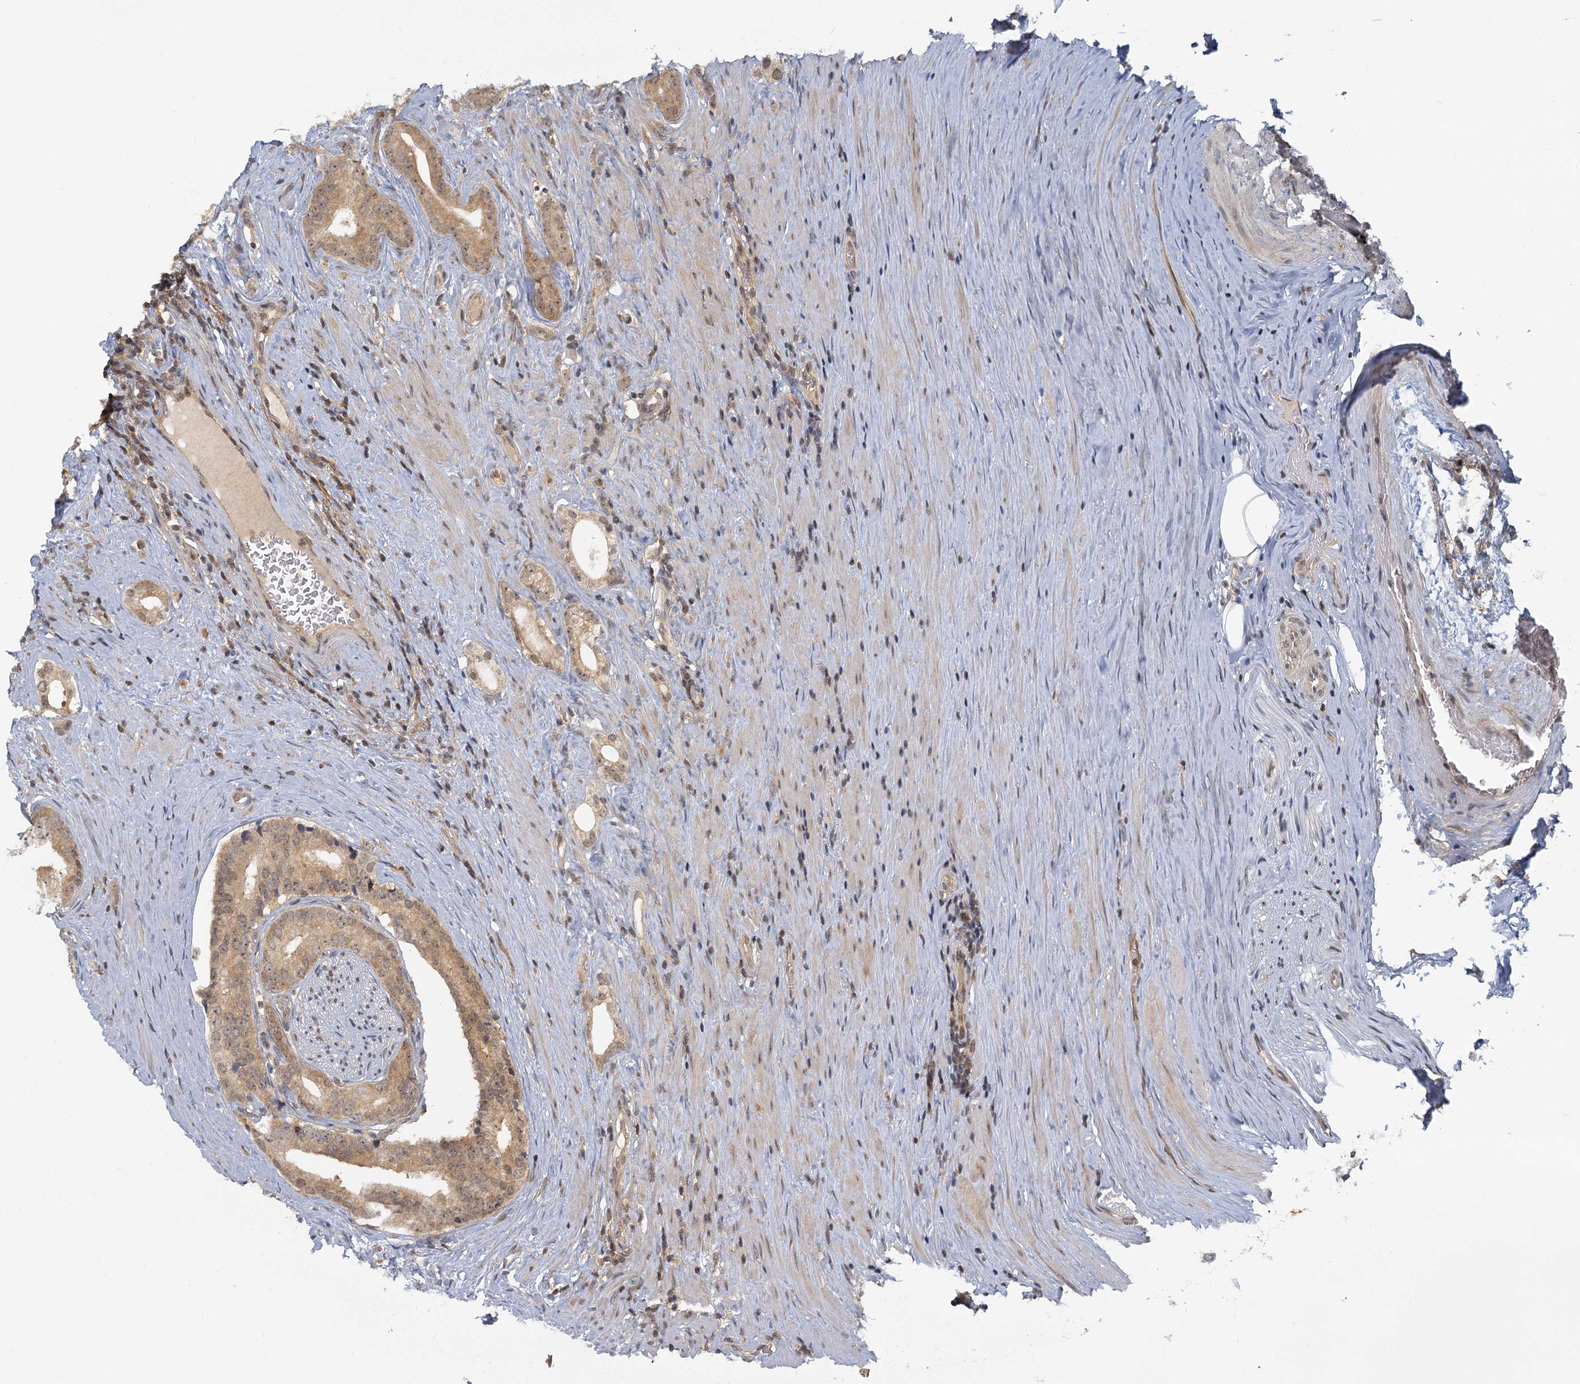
{"staining": {"intensity": "moderate", "quantity": ">75%", "location": "cytoplasmic/membranous,nuclear"}, "tissue": "prostate cancer", "cell_type": "Tumor cells", "image_type": "cancer", "snomed": [{"axis": "morphology", "description": "Adenocarcinoma, Low grade"}, {"axis": "topography", "description": "Prostate"}], "caption": "Immunohistochemical staining of prostate cancer (adenocarcinoma (low-grade)) demonstrates medium levels of moderate cytoplasmic/membranous and nuclear protein staining in approximately >75% of tumor cells.", "gene": "ZNF549", "patient": {"sex": "male", "age": 71}}